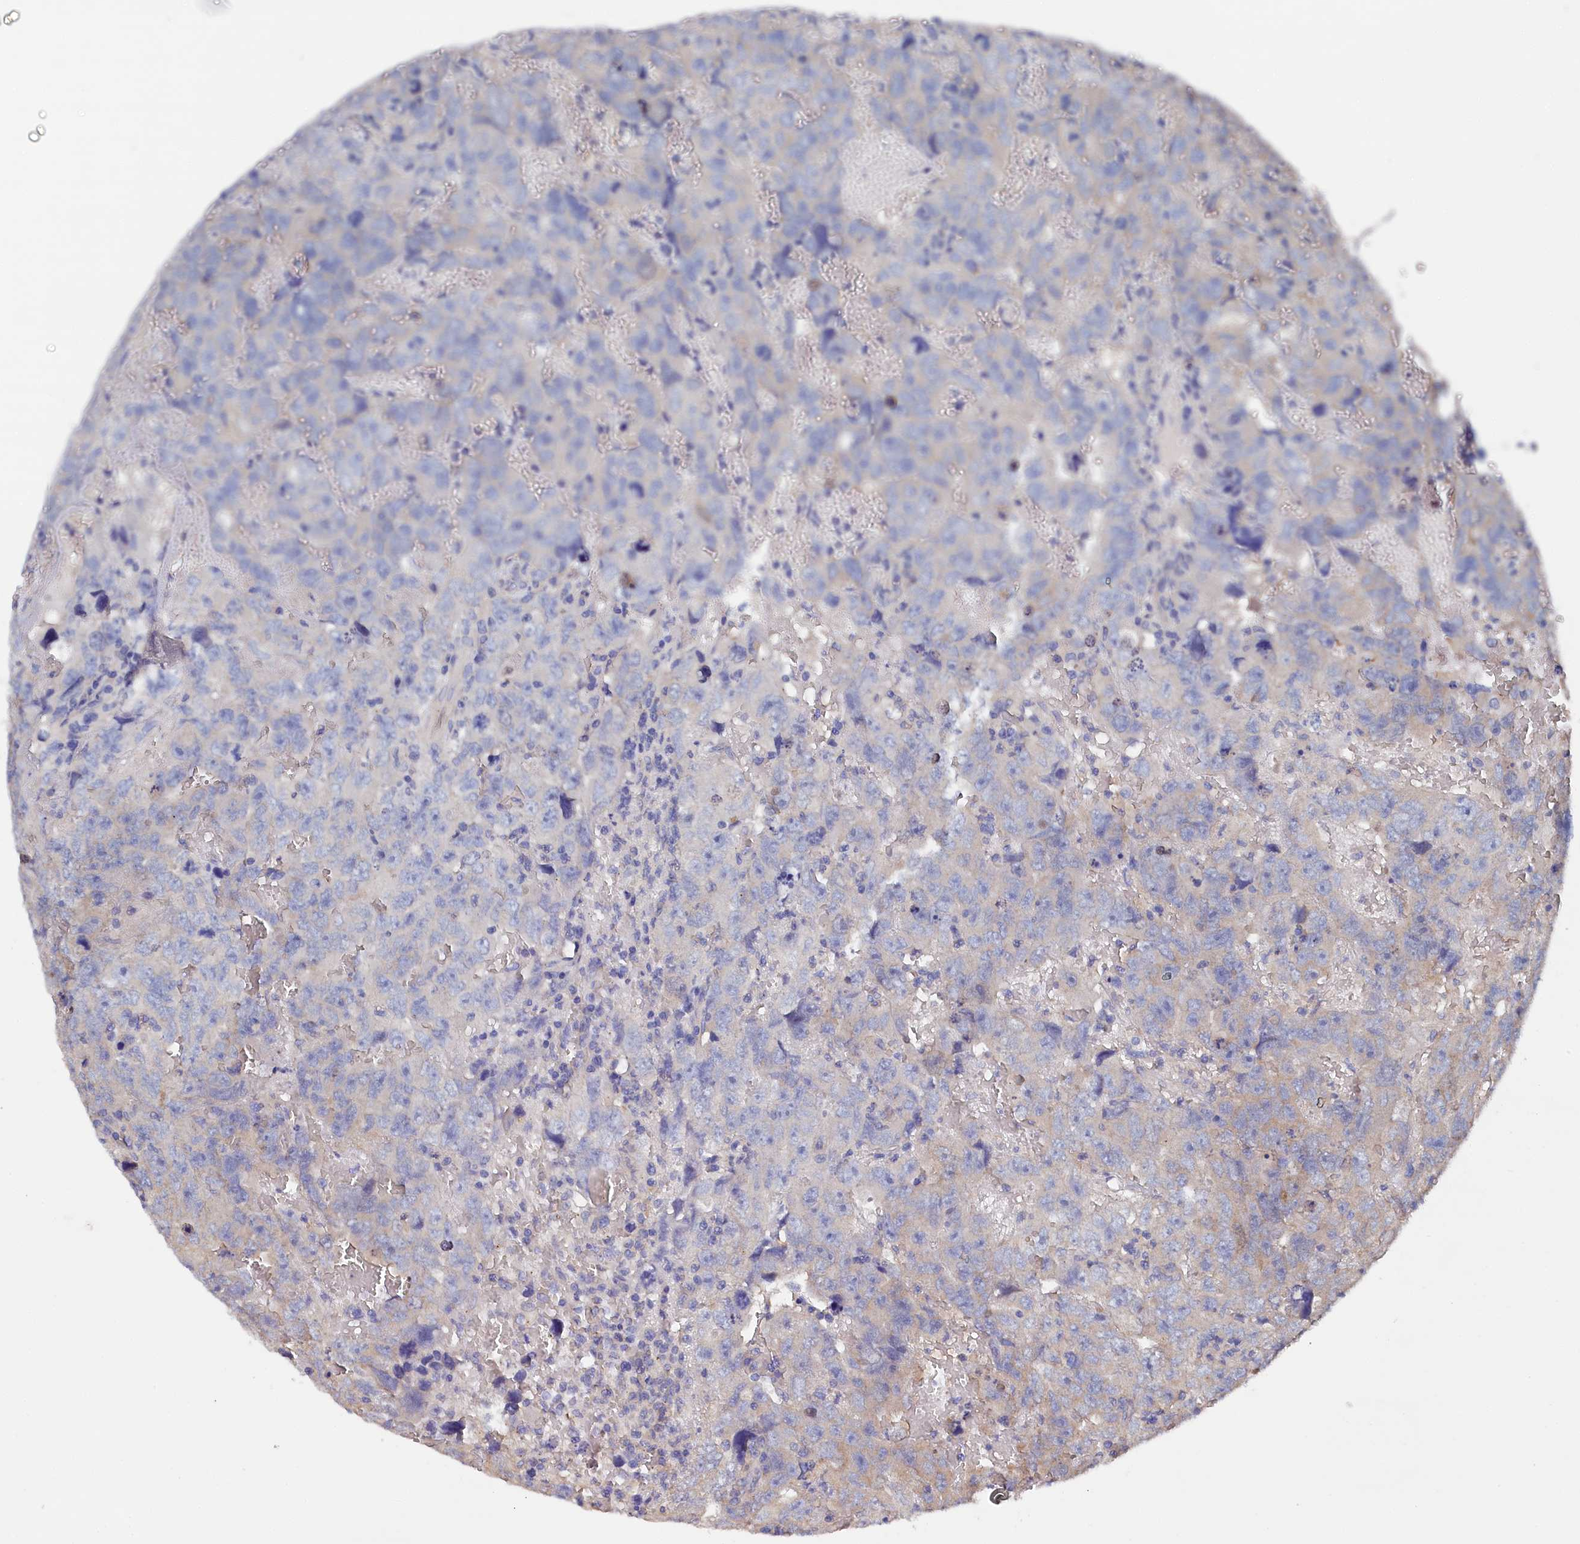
{"staining": {"intensity": "weak", "quantity": "<25%", "location": "cytoplasmic/membranous"}, "tissue": "testis cancer", "cell_type": "Tumor cells", "image_type": "cancer", "snomed": [{"axis": "morphology", "description": "Carcinoma, Embryonal, NOS"}, {"axis": "topography", "description": "Testis"}], "caption": "This is an immunohistochemistry micrograph of embryonal carcinoma (testis). There is no positivity in tumor cells.", "gene": "BHMT", "patient": {"sex": "male", "age": 45}}